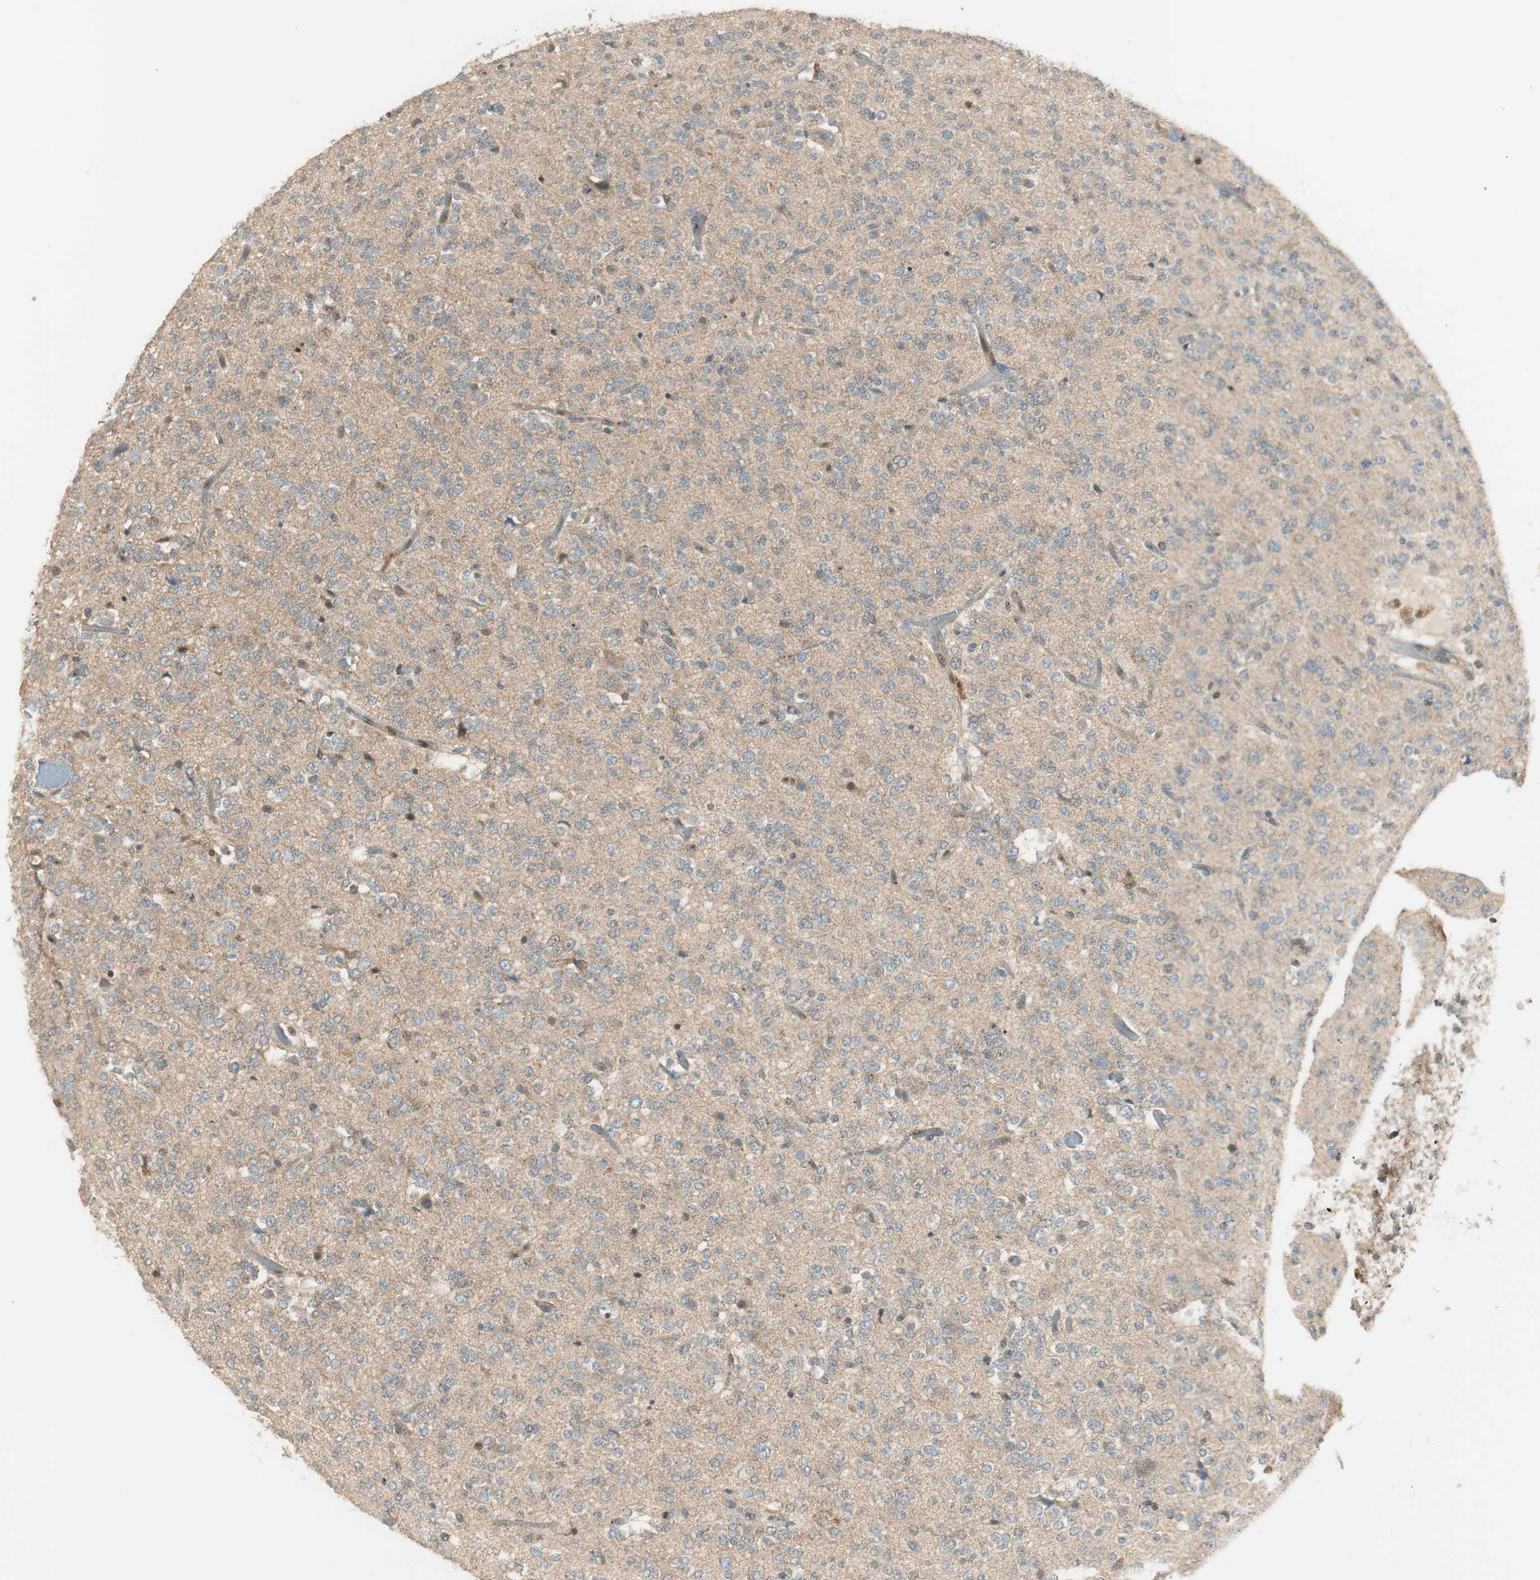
{"staining": {"intensity": "negative", "quantity": "none", "location": "none"}, "tissue": "glioma", "cell_type": "Tumor cells", "image_type": "cancer", "snomed": [{"axis": "morphology", "description": "Glioma, malignant, Low grade"}, {"axis": "topography", "description": "Brain"}], "caption": "Tumor cells show no significant protein positivity in malignant glioma (low-grade).", "gene": "LTA4H", "patient": {"sex": "male", "age": 38}}